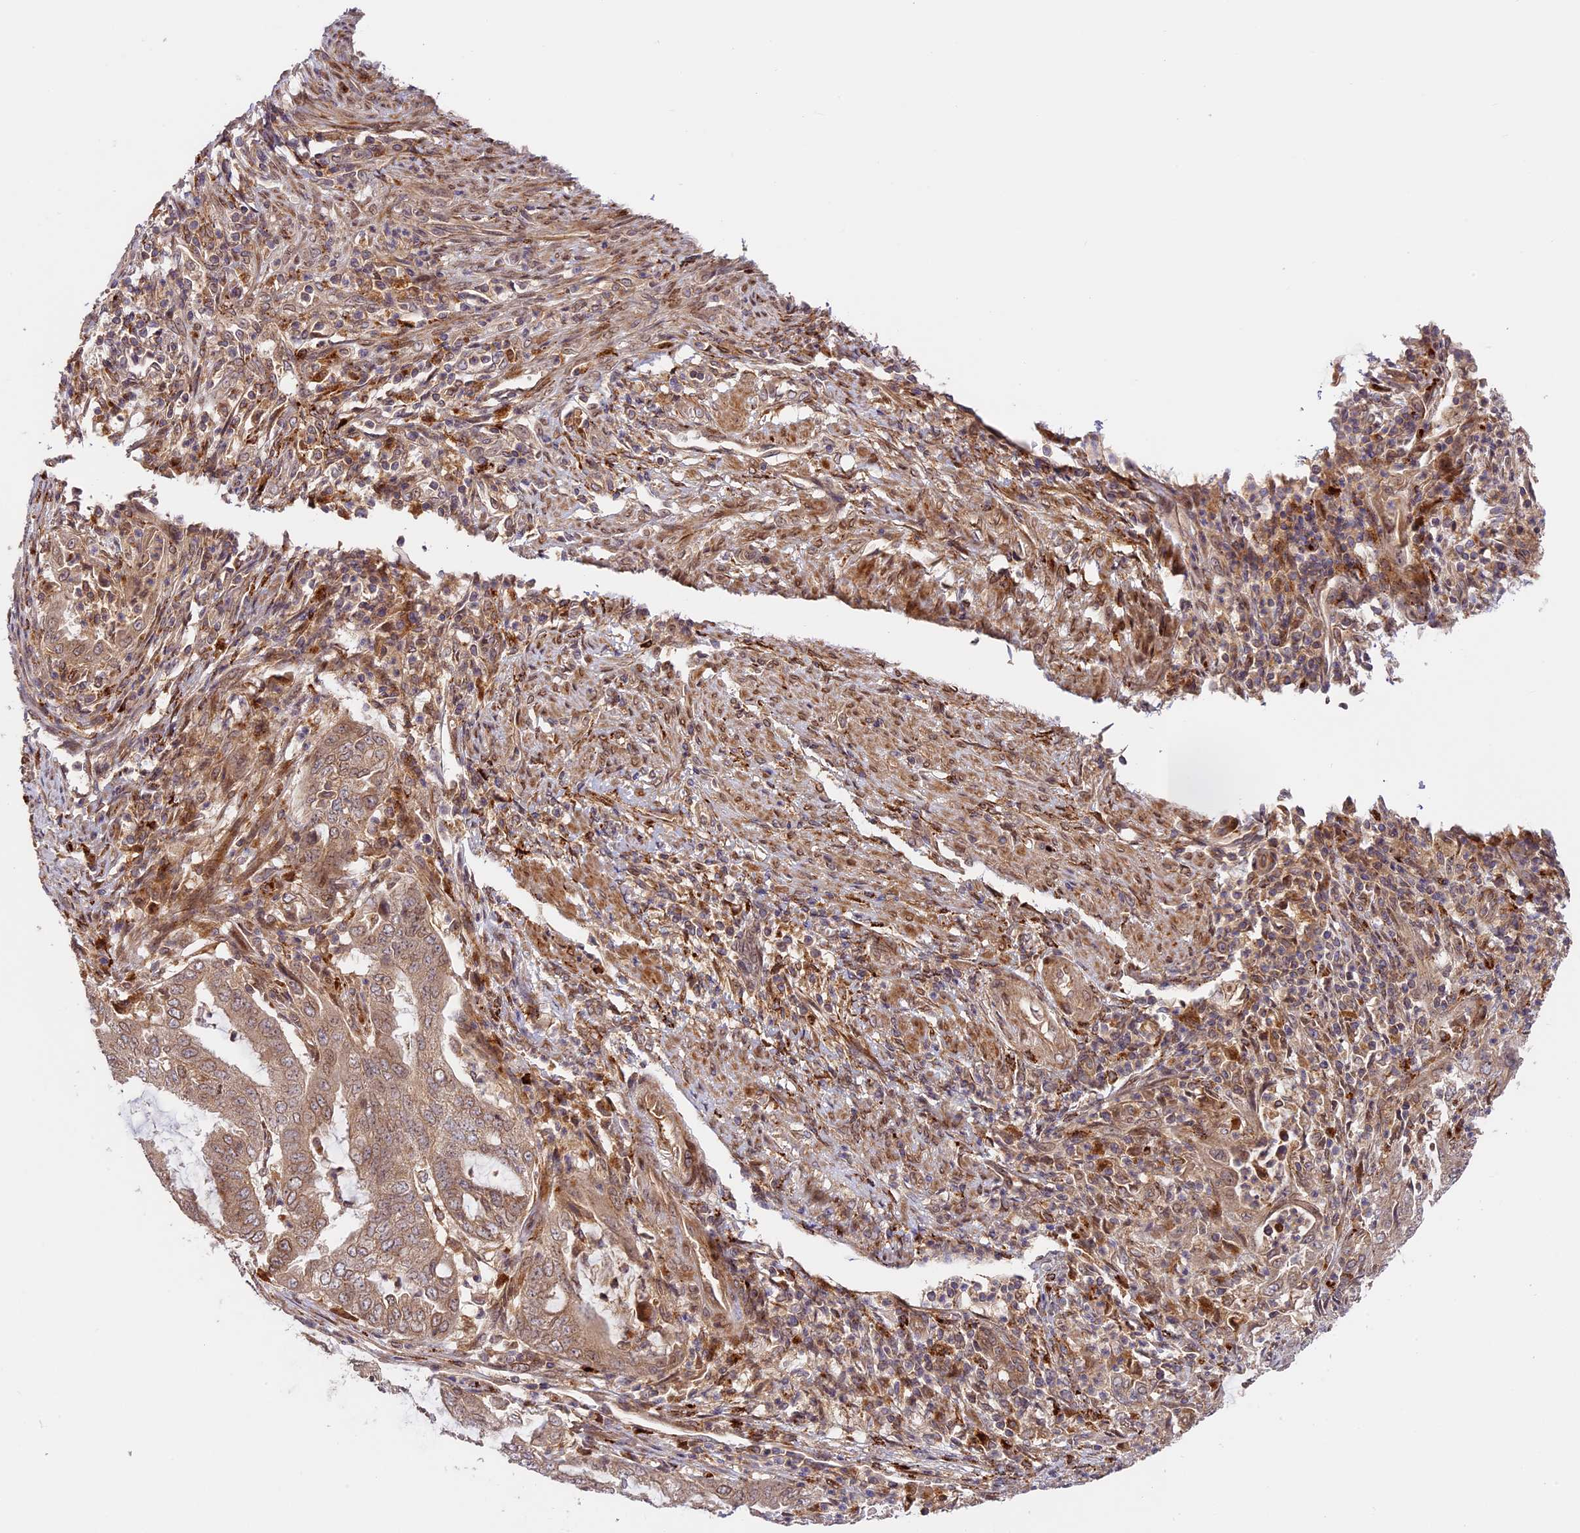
{"staining": {"intensity": "weak", "quantity": ">75%", "location": "cytoplasmic/membranous,nuclear"}, "tissue": "endometrial cancer", "cell_type": "Tumor cells", "image_type": "cancer", "snomed": [{"axis": "morphology", "description": "Adenocarcinoma, NOS"}, {"axis": "topography", "description": "Endometrium"}], "caption": "There is low levels of weak cytoplasmic/membranous and nuclear staining in tumor cells of adenocarcinoma (endometrial), as demonstrated by immunohistochemical staining (brown color).", "gene": "DGKH", "patient": {"sex": "female", "age": 51}}